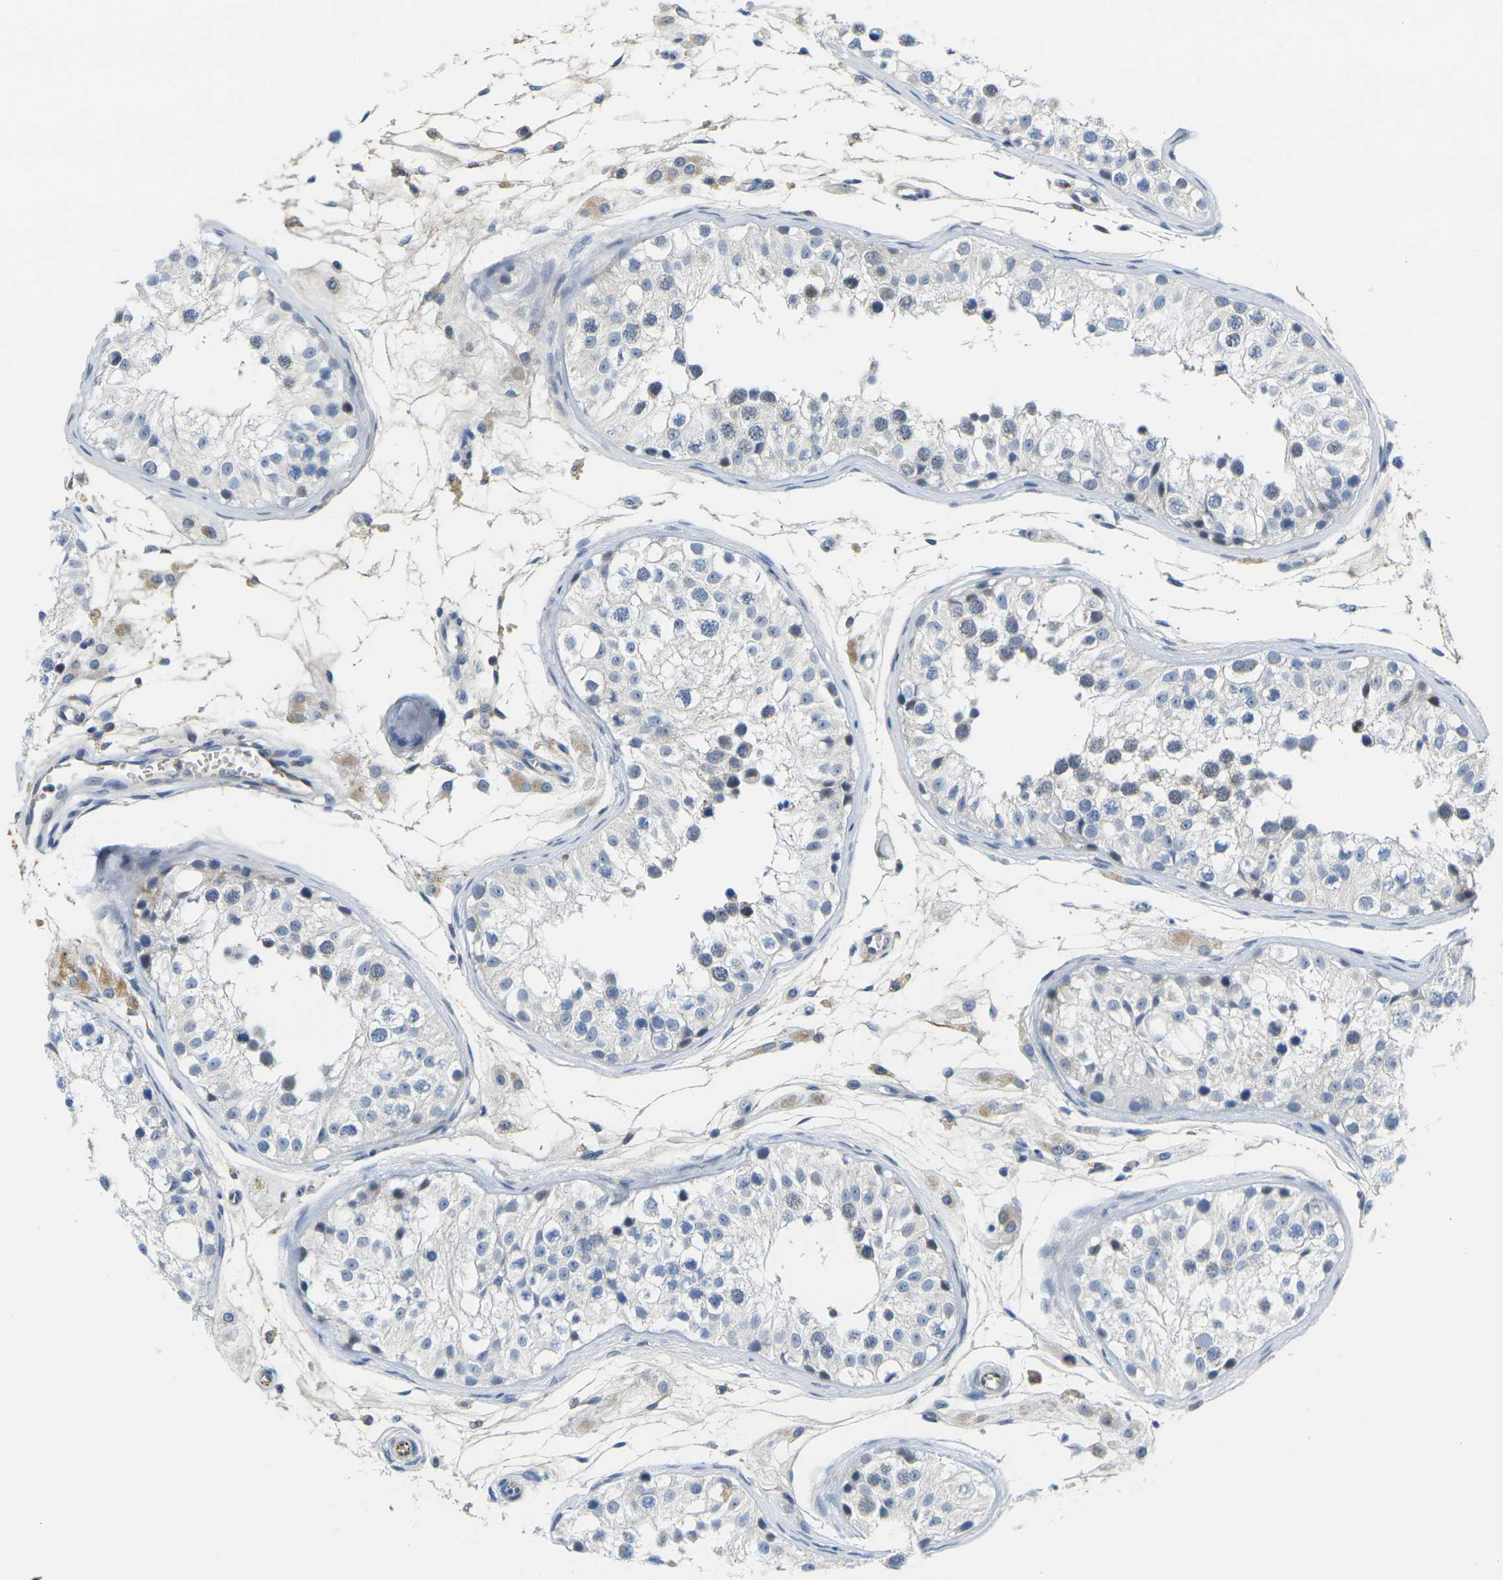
{"staining": {"intensity": "negative", "quantity": "none", "location": "none"}, "tissue": "testis", "cell_type": "Cells in seminiferous ducts", "image_type": "normal", "snomed": [{"axis": "morphology", "description": "Normal tissue, NOS"}, {"axis": "morphology", "description": "Adenocarcinoma, metastatic, NOS"}, {"axis": "topography", "description": "Testis"}], "caption": "Immunohistochemical staining of unremarkable human testis demonstrates no significant expression in cells in seminiferous ducts. (Brightfield microscopy of DAB (3,3'-diaminobenzidine) immunohistochemistry (IHC) at high magnification).", "gene": "OTOF", "patient": {"sex": "male", "age": 26}}